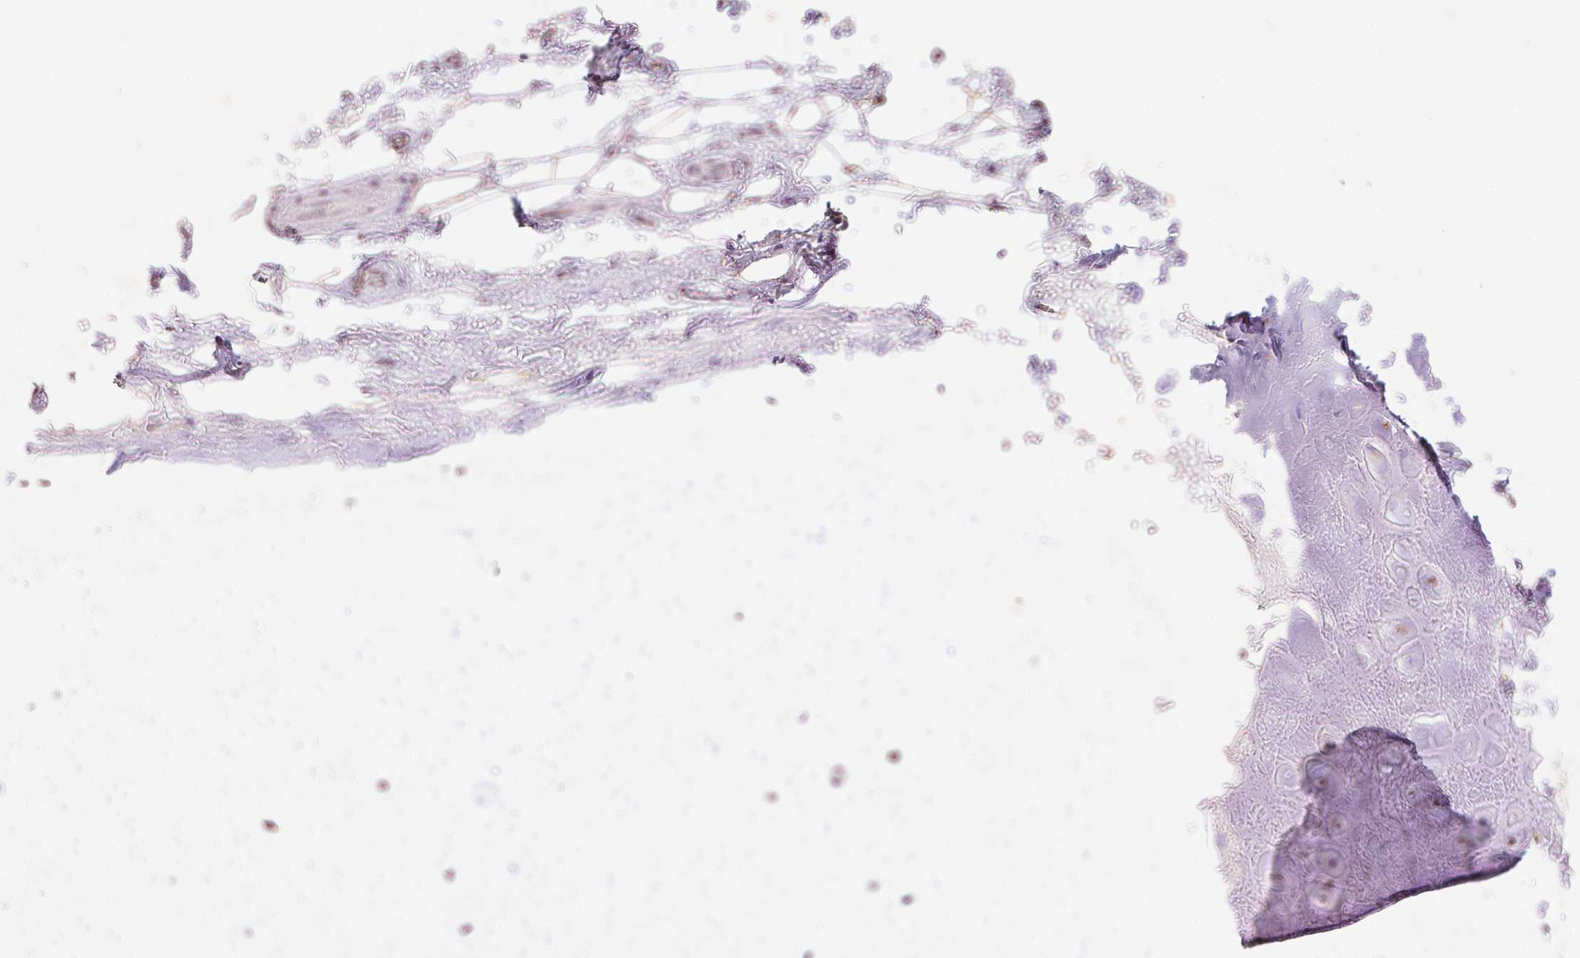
{"staining": {"intensity": "moderate", "quantity": "<25%", "location": "cytoplasmic/membranous"}, "tissue": "soft tissue", "cell_type": "Chondrocytes", "image_type": "normal", "snomed": [{"axis": "morphology", "description": "Normal tissue, NOS"}, {"axis": "topography", "description": "Cartilage tissue"}], "caption": "Chondrocytes show low levels of moderate cytoplasmic/membranous positivity in about <25% of cells in unremarkable soft tissue. The protein of interest is stained brown, and the nuclei are stained in blue (DAB IHC with brightfield microscopy, high magnification).", "gene": "RPL27A", "patient": {"sex": "male", "age": 65}}